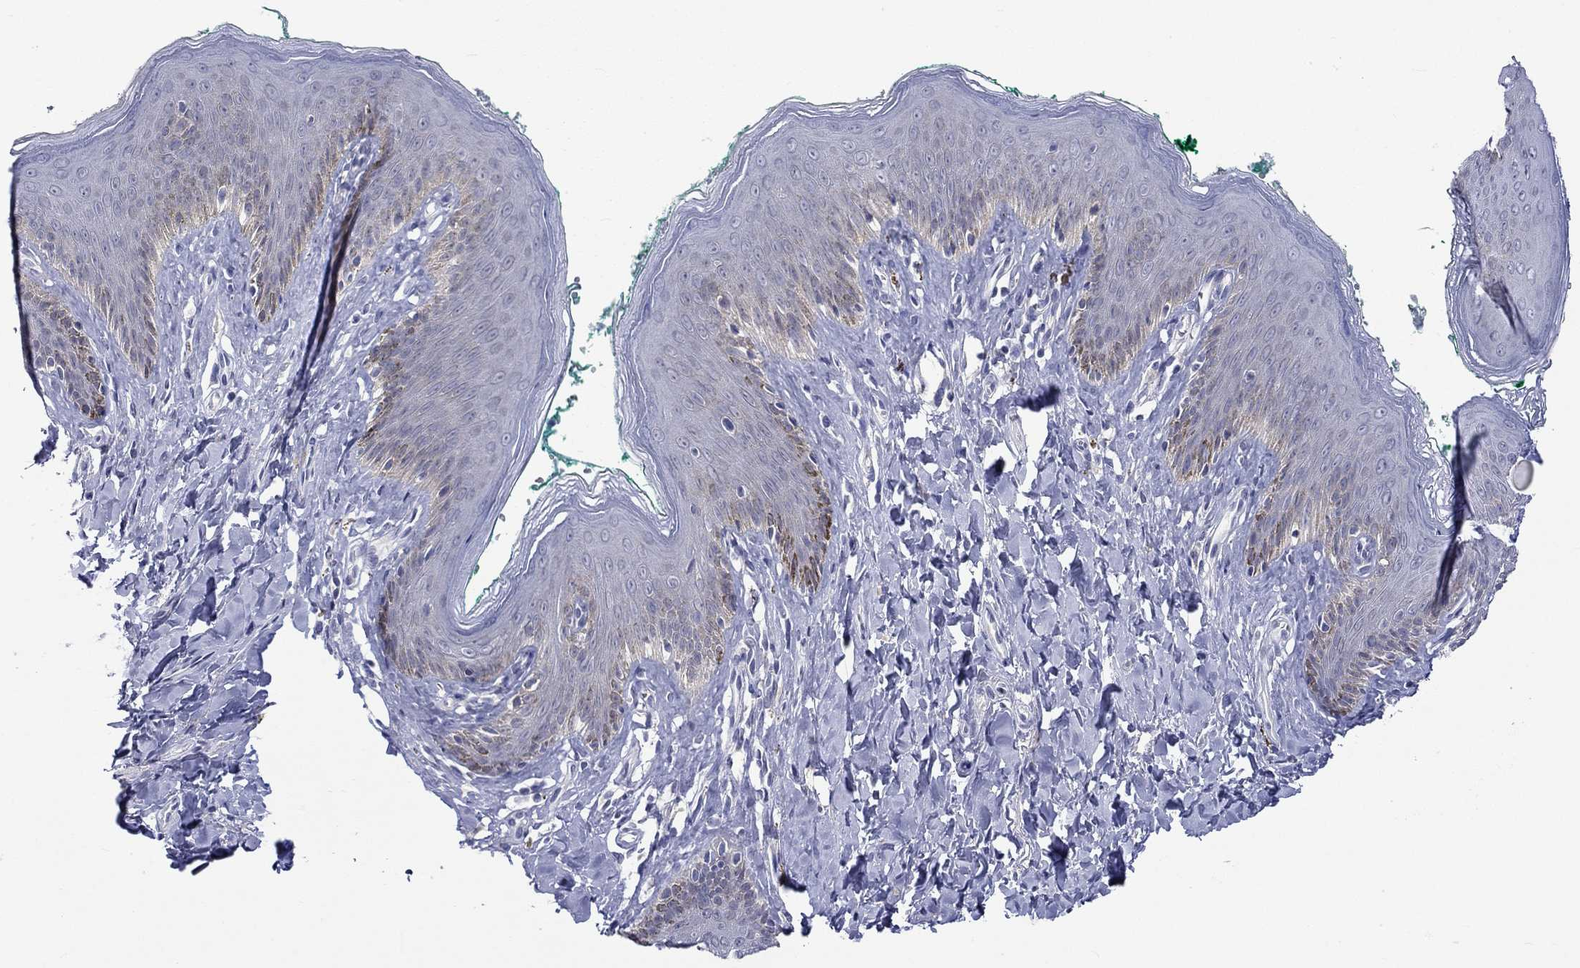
{"staining": {"intensity": "negative", "quantity": "none", "location": "none"}, "tissue": "skin", "cell_type": "Epidermal cells", "image_type": "normal", "snomed": [{"axis": "morphology", "description": "Normal tissue, NOS"}, {"axis": "topography", "description": "Vulva"}], "caption": "Immunohistochemistry photomicrograph of normal human skin stained for a protein (brown), which reveals no positivity in epidermal cells. (Brightfield microscopy of DAB (3,3'-diaminobenzidine) immunohistochemistry at high magnification).", "gene": "CERS1", "patient": {"sex": "female", "age": 66}}